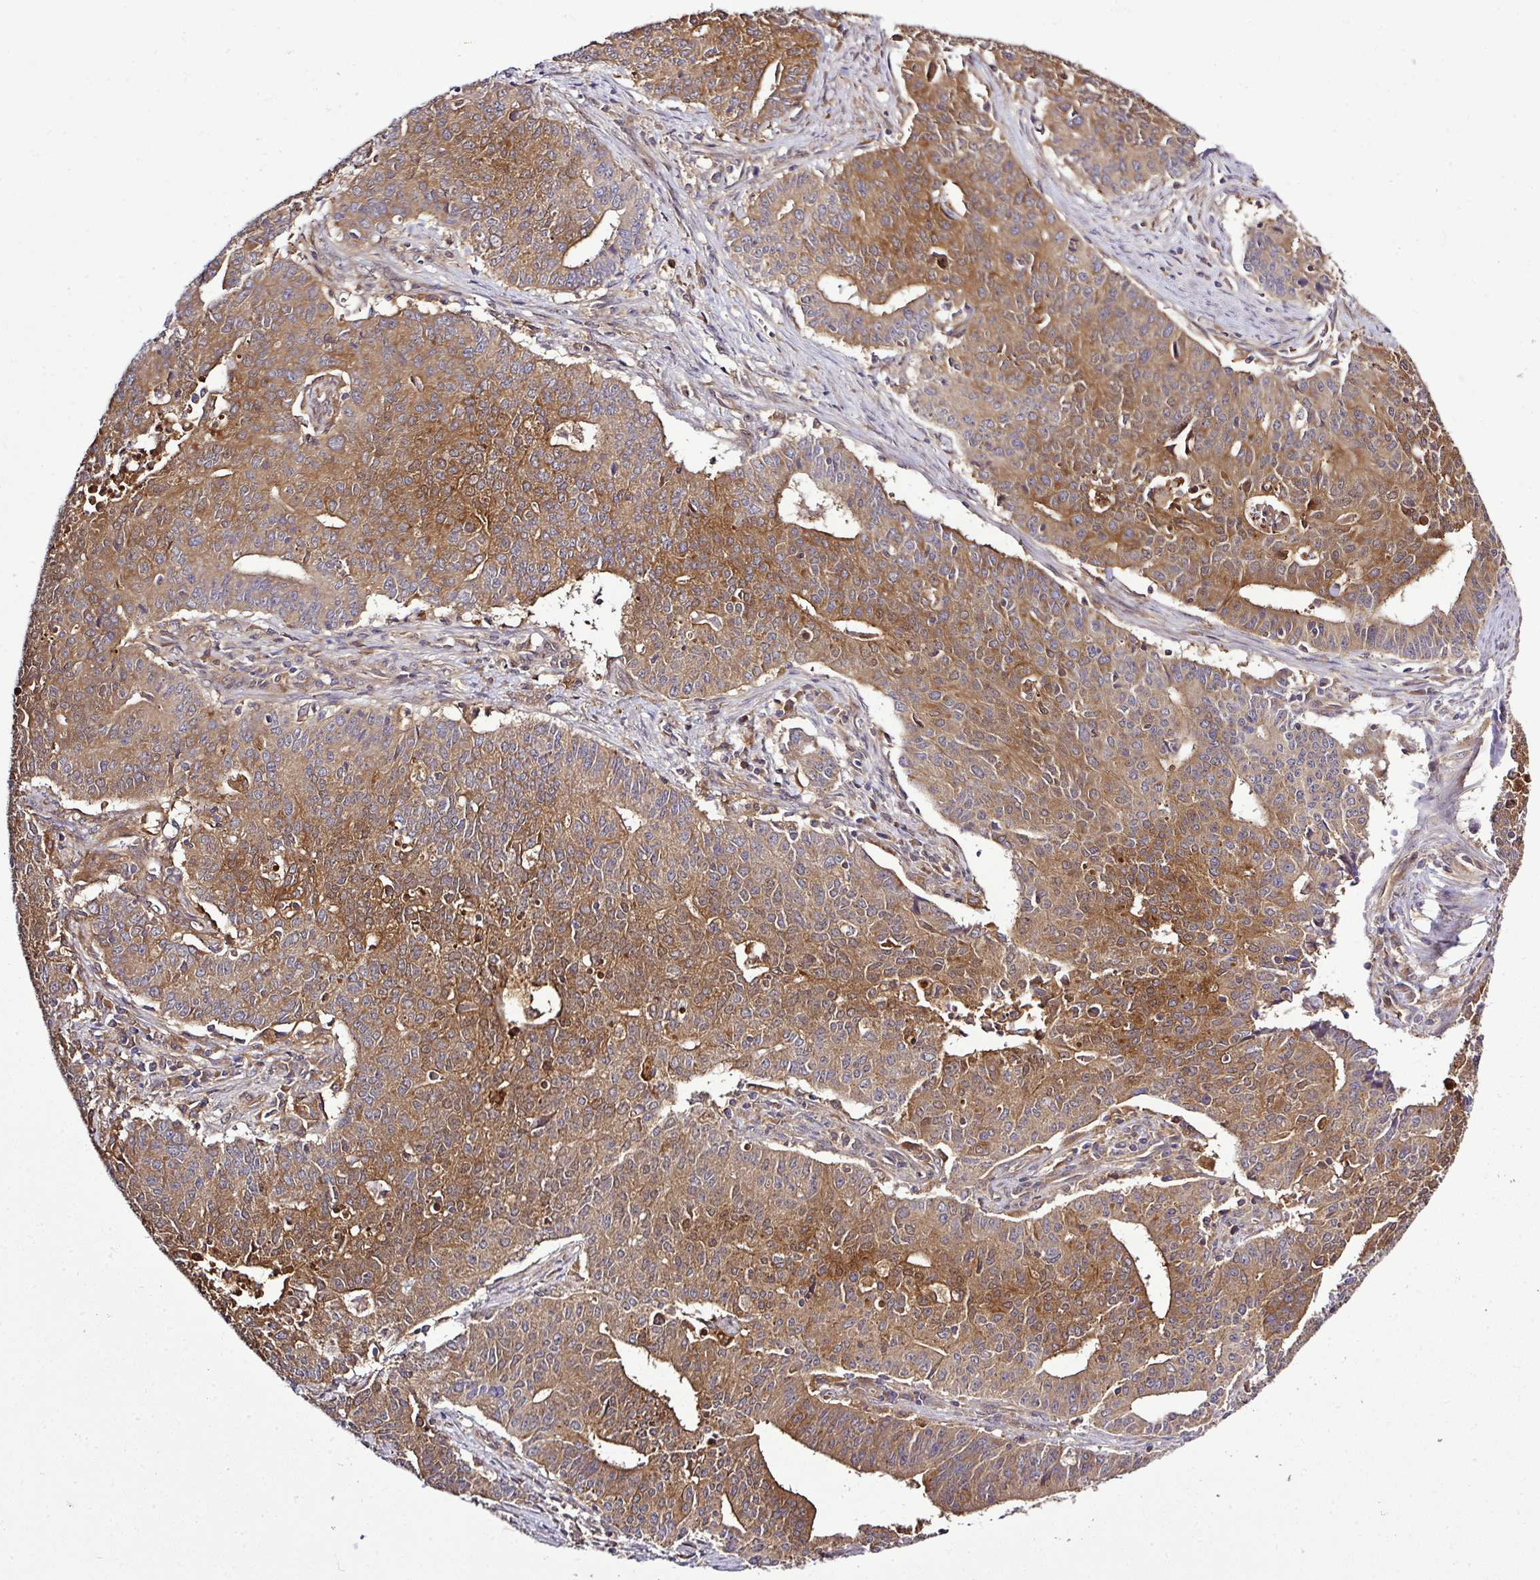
{"staining": {"intensity": "moderate", "quantity": ">75%", "location": "cytoplasmic/membranous"}, "tissue": "endometrial cancer", "cell_type": "Tumor cells", "image_type": "cancer", "snomed": [{"axis": "morphology", "description": "Adenocarcinoma, NOS"}, {"axis": "topography", "description": "Endometrium"}], "caption": "Endometrial cancer stained for a protein (brown) shows moderate cytoplasmic/membranous positive positivity in about >75% of tumor cells.", "gene": "TMEM107", "patient": {"sex": "female", "age": 59}}